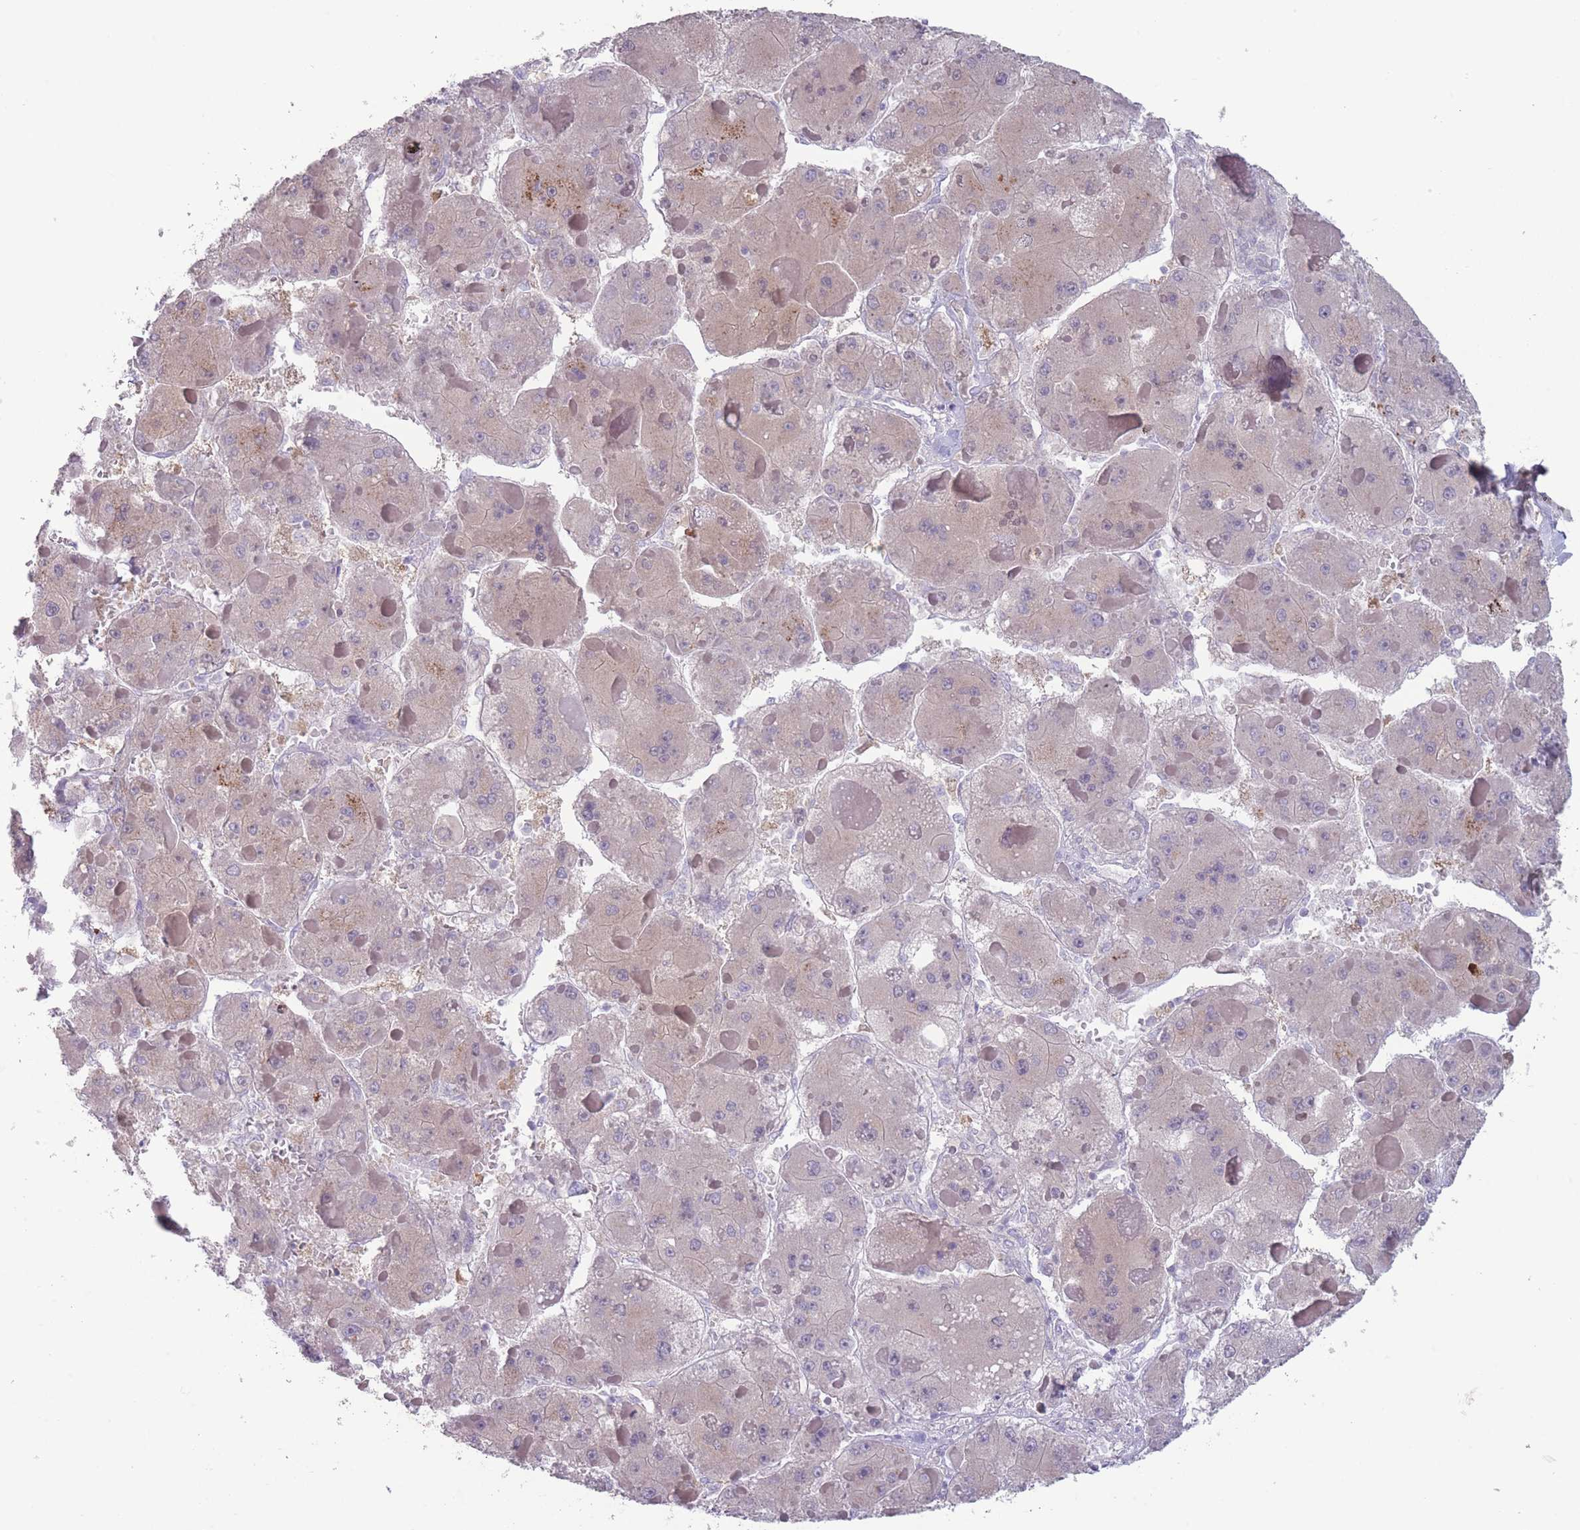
{"staining": {"intensity": "weak", "quantity": "25%-75%", "location": "cytoplasmic/membranous"}, "tissue": "liver cancer", "cell_type": "Tumor cells", "image_type": "cancer", "snomed": [{"axis": "morphology", "description": "Carcinoma, Hepatocellular, NOS"}, {"axis": "topography", "description": "Liver"}], "caption": "IHC photomicrograph of human liver cancer (hepatocellular carcinoma) stained for a protein (brown), which shows low levels of weak cytoplasmic/membranous expression in about 25%-75% of tumor cells.", "gene": "PAIP2B", "patient": {"sex": "female", "age": 73}}